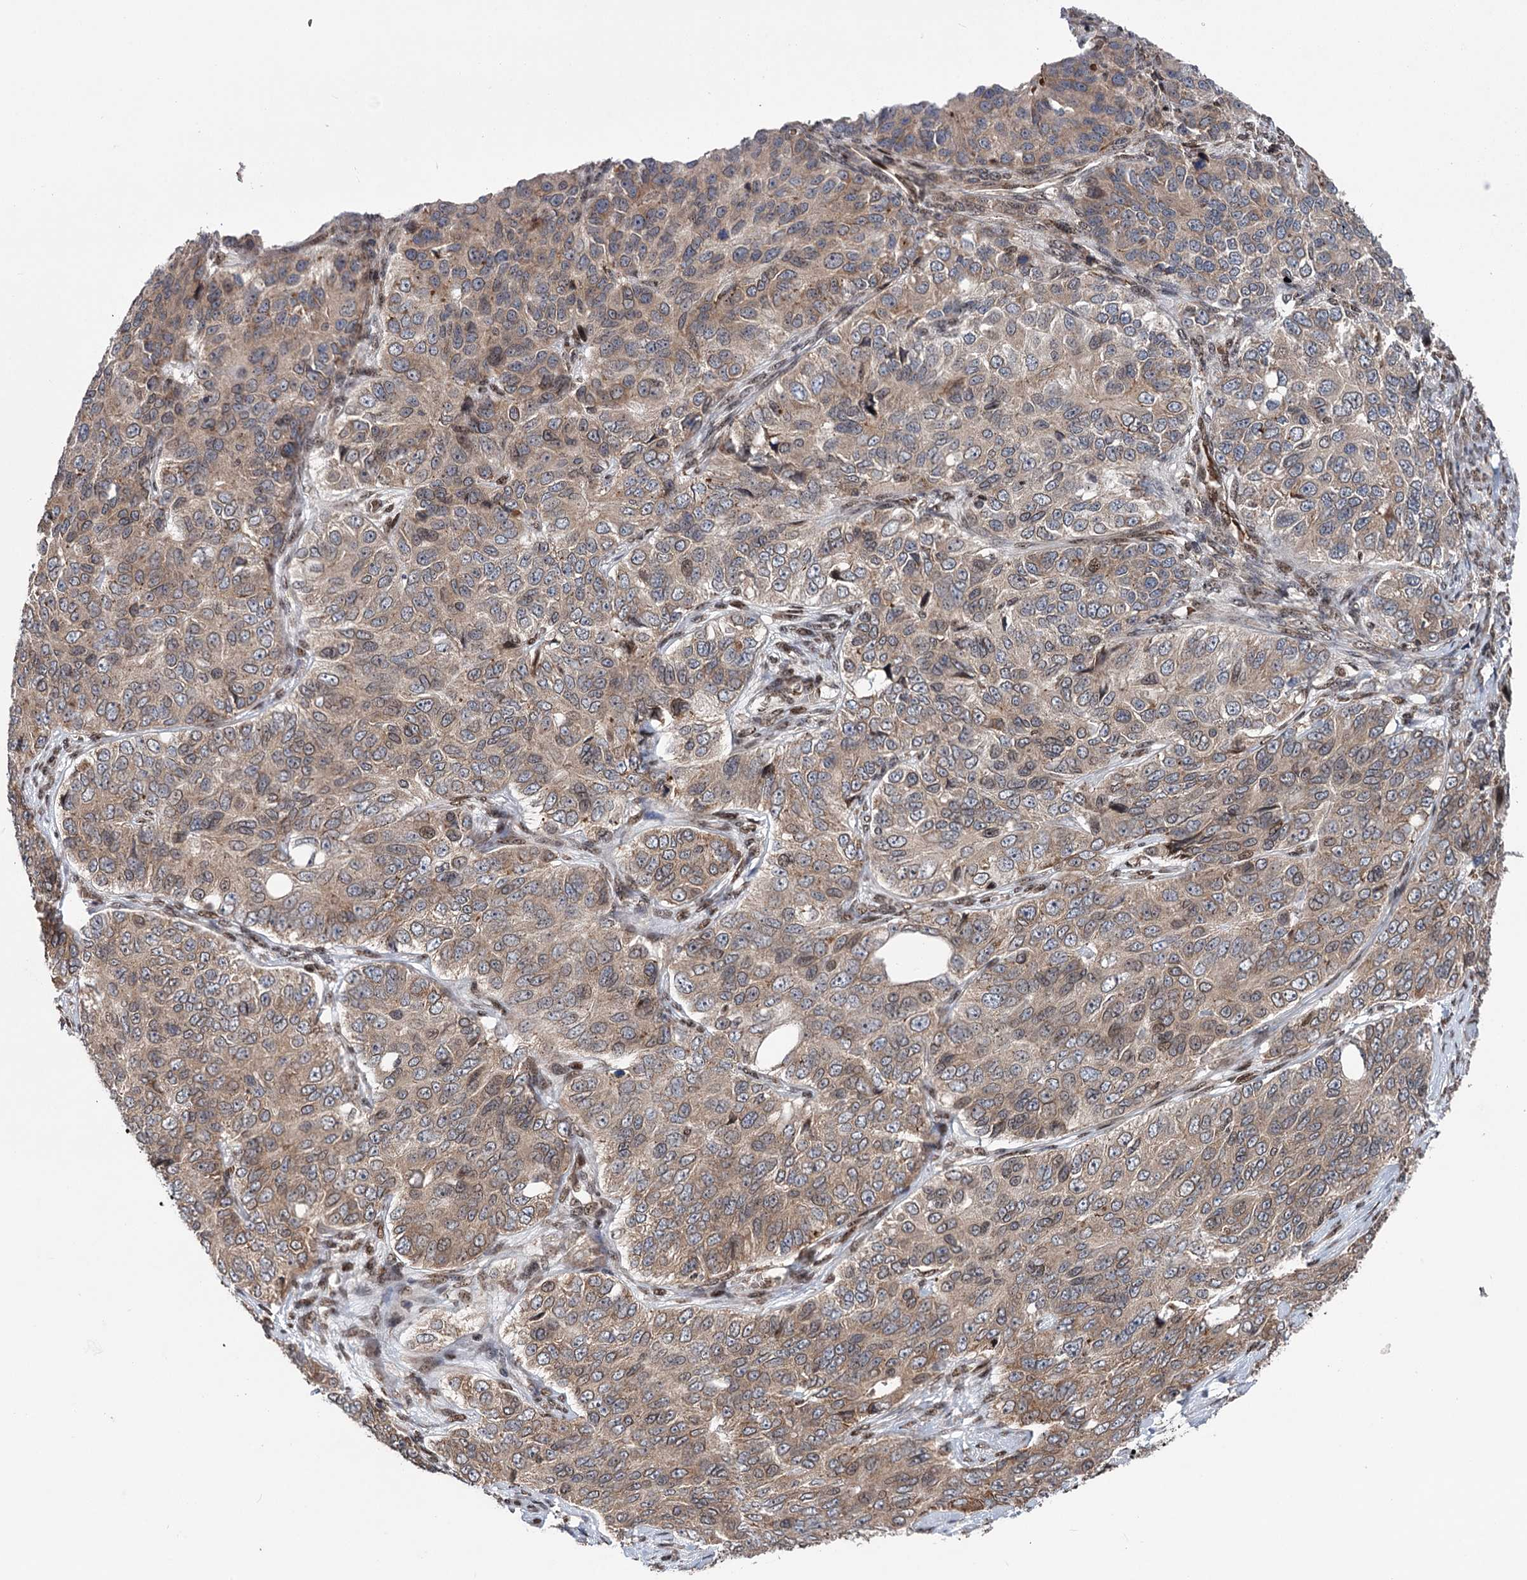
{"staining": {"intensity": "weak", "quantity": ">75%", "location": "cytoplasmic/membranous"}, "tissue": "ovarian cancer", "cell_type": "Tumor cells", "image_type": "cancer", "snomed": [{"axis": "morphology", "description": "Carcinoma, endometroid"}, {"axis": "topography", "description": "Ovary"}], "caption": "Immunohistochemical staining of human ovarian cancer reveals weak cytoplasmic/membranous protein staining in about >75% of tumor cells.", "gene": "MESD", "patient": {"sex": "female", "age": 51}}